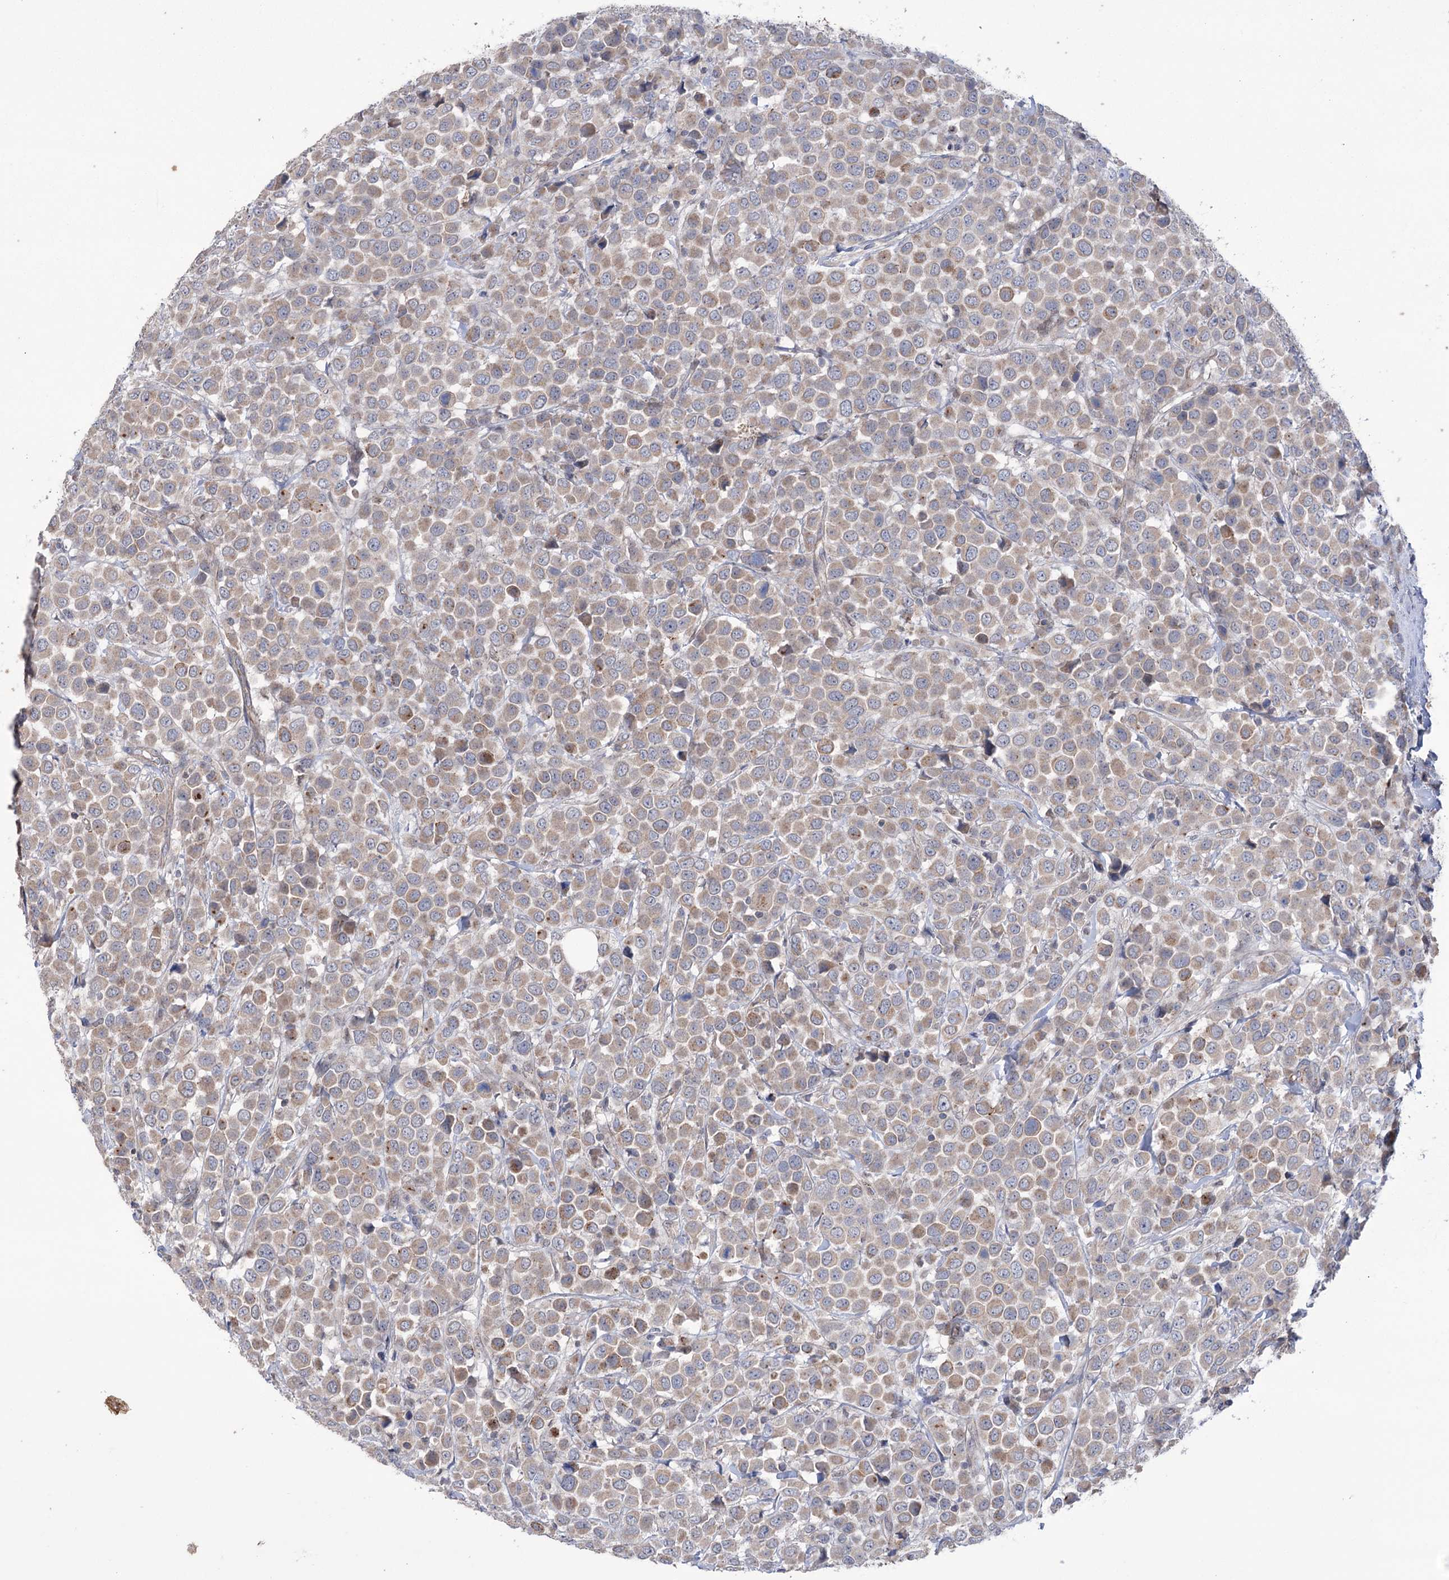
{"staining": {"intensity": "weak", "quantity": ">75%", "location": "cytoplasmic/membranous"}, "tissue": "breast cancer", "cell_type": "Tumor cells", "image_type": "cancer", "snomed": [{"axis": "morphology", "description": "Duct carcinoma"}, {"axis": "topography", "description": "Breast"}], "caption": "Brown immunohistochemical staining in human breast cancer displays weak cytoplasmic/membranous expression in approximately >75% of tumor cells.", "gene": "TRIM71", "patient": {"sex": "female", "age": 61}}